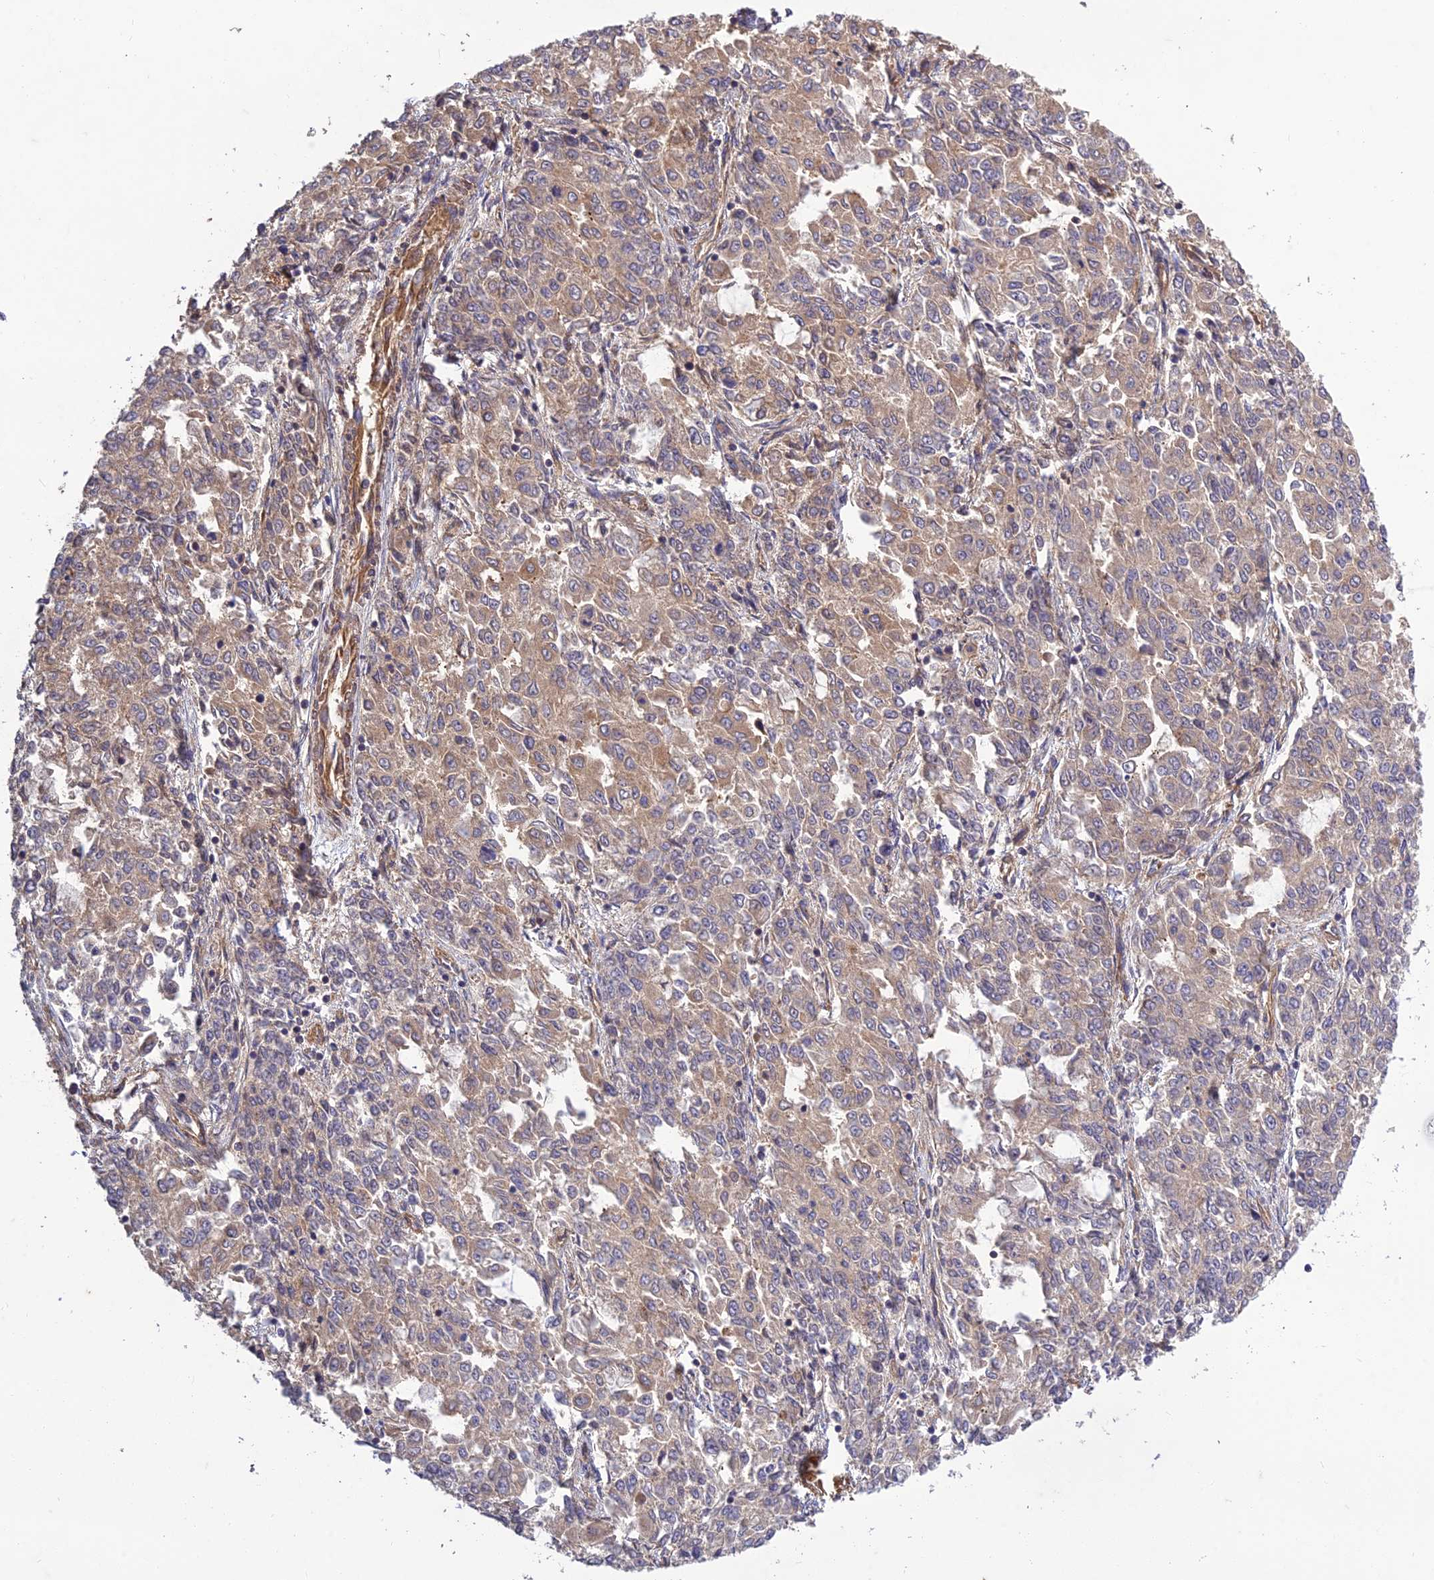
{"staining": {"intensity": "weak", "quantity": "25%-75%", "location": "cytoplasmic/membranous"}, "tissue": "endometrial cancer", "cell_type": "Tumor cells", "image_type": "cancer", "snomed": [{"axis": "morphology", "description": "Adenocarcinoma, NOS"}, {"axis": "topography", "description": "Endometrium"}], "caption": "Immunohistochemistry photomicrograph of human endometrial cancer stained for a protein (brown), which exhibits low levels of weak cytoplasmic/membranous positivity in about 25%-75% of tumor cells.", "gene": "TMEM131L", "patient": {"sex": "female", "age": 50}}